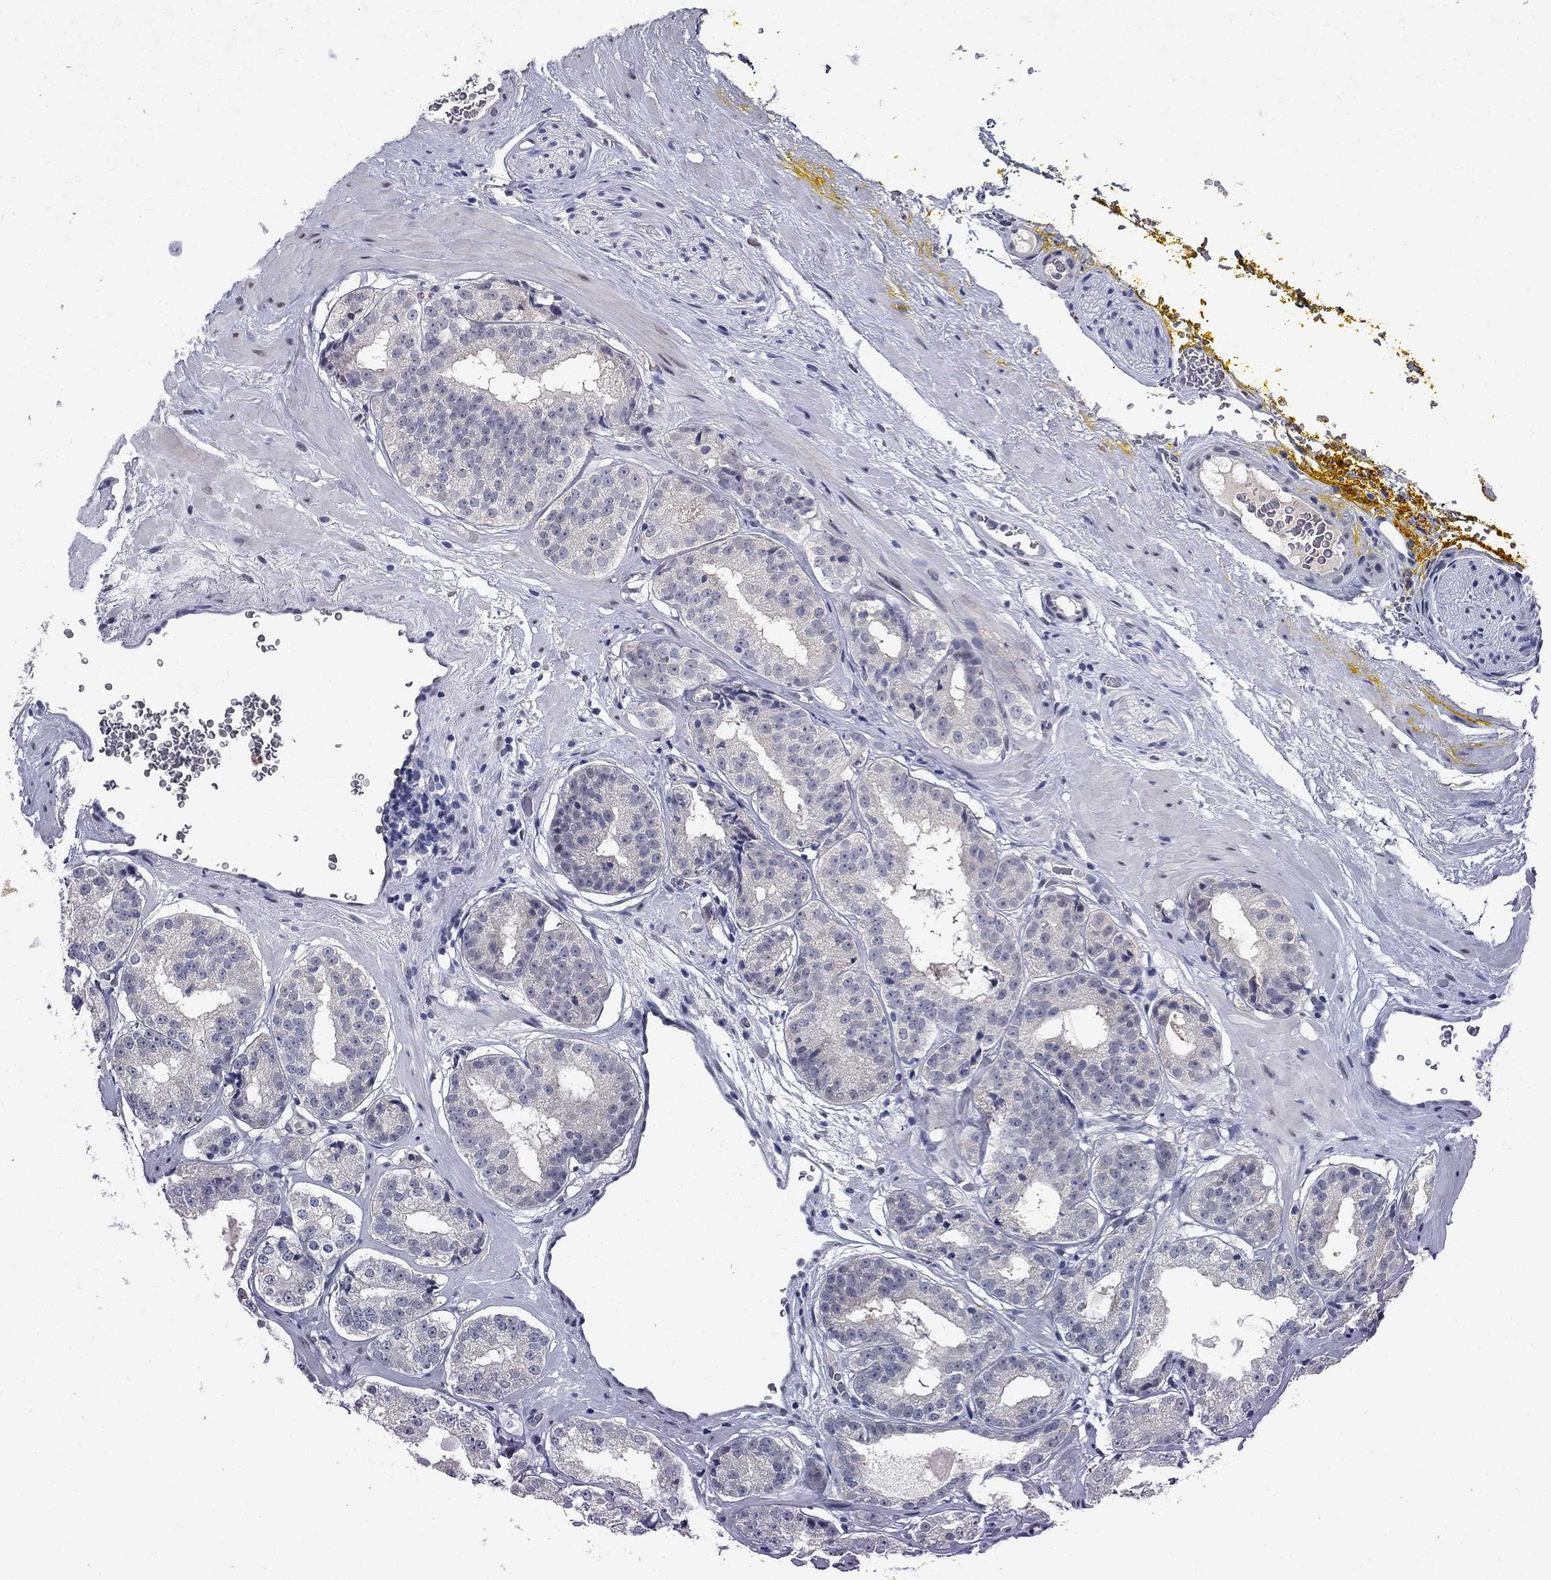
{"staining": {"intensity": "negative", "quantity": "none", "location": "none"}, "tissue": "prostate cancer", "cell_type": "Tumor cells", "image_type": "cancer", "snomed": [{"axis": "morphology", "description": "Adenocarcinoma, Low grade"}, {"axis": "topography", "description": "Prostate"}], "caption": "Immunohistochemistry (IHC) image of neoplastic tissue: prostate cancer stained with DAB reveals no significant protein staining in tumor cells.", "gene": "RBFOX1", "patient": {"sex": "male", "age": 60}}